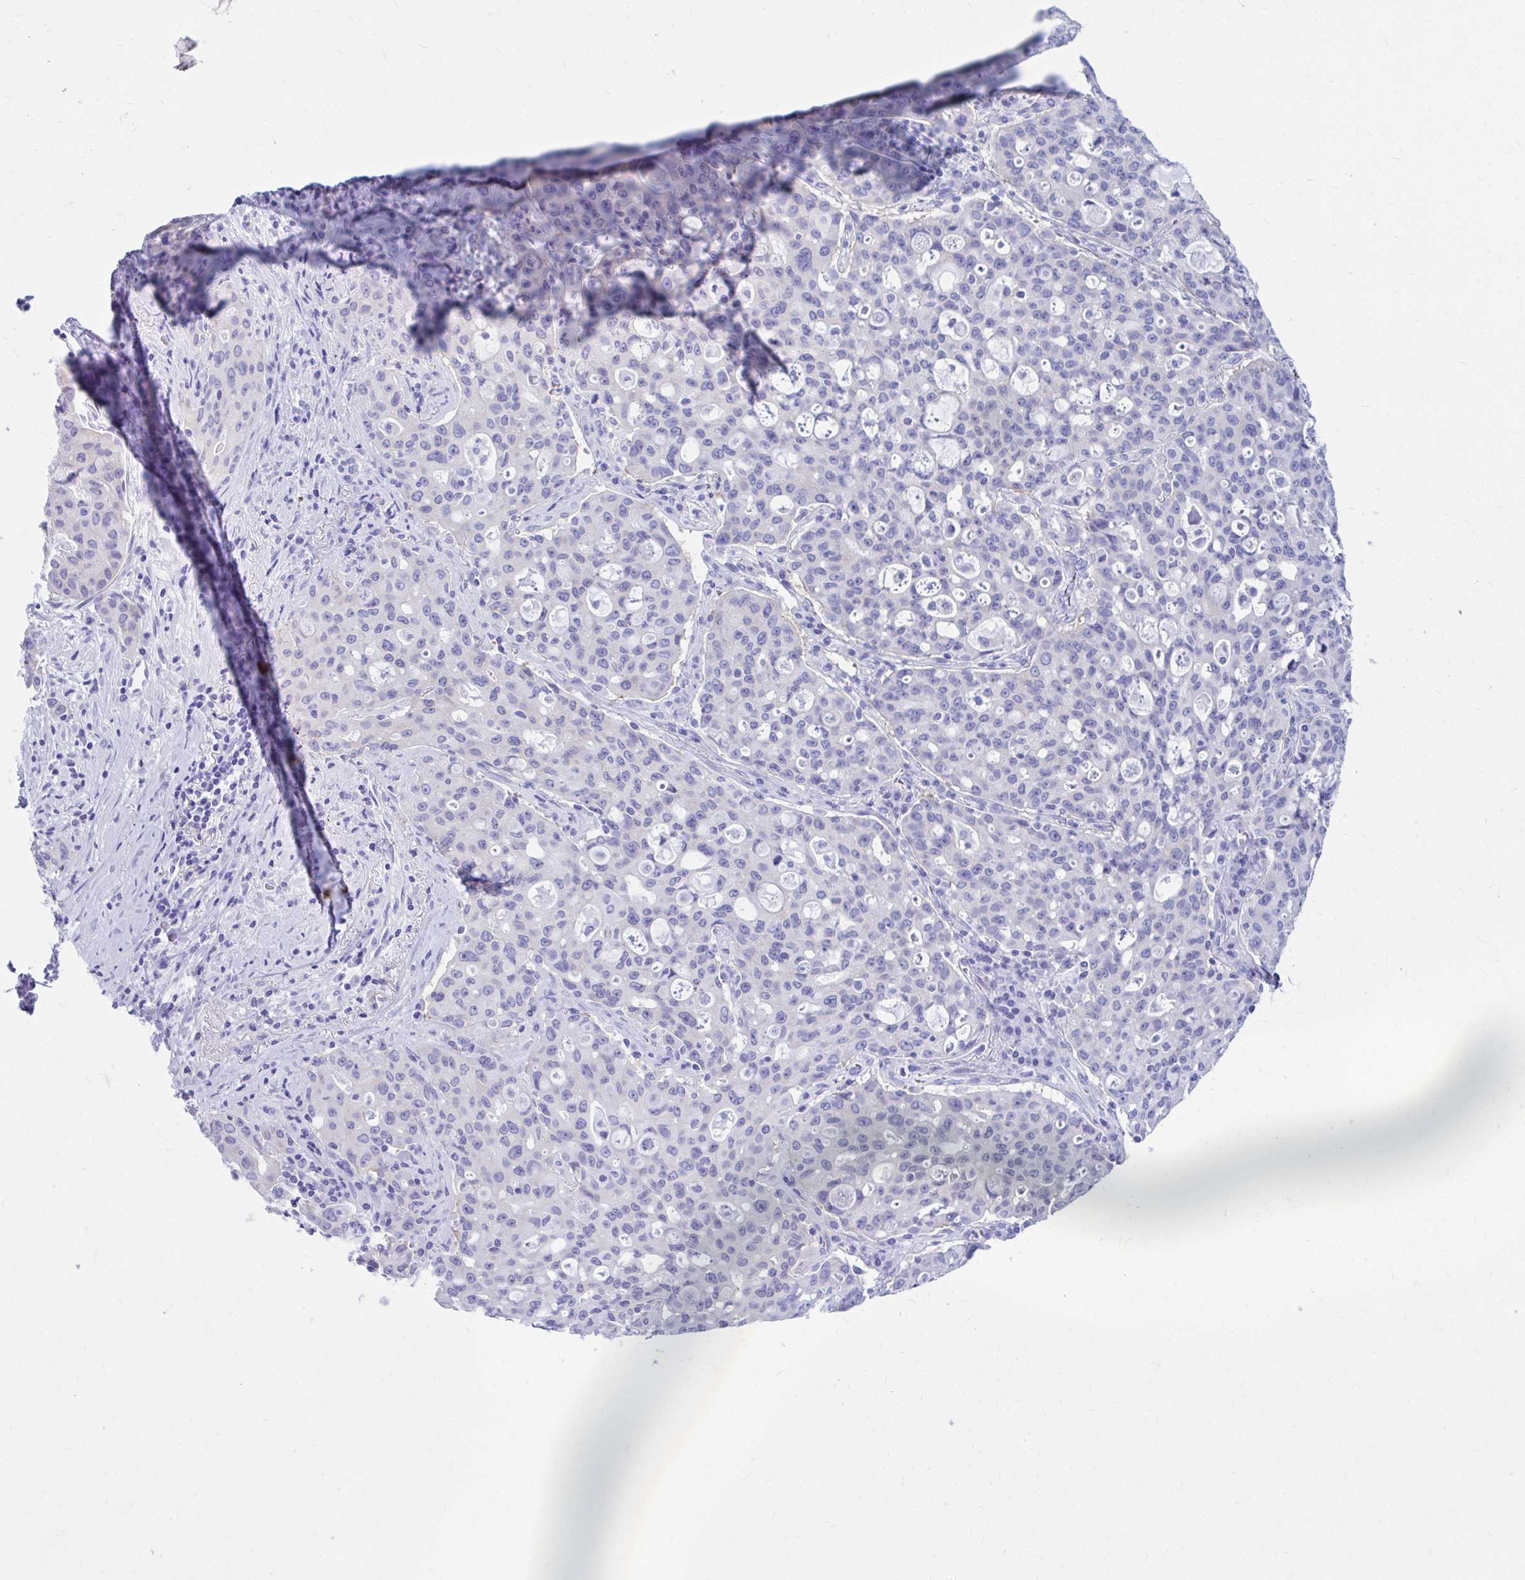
{"staining": {"intensity": "negative", "quantity": "none", "location": "none"}, "tissue": "lung cancer", "cell_type": "Tumor cells", "image_type": "cancer", "snomed": [{"axis": "morphology", "description": "Adenocarcinoma, NOS"}, {"axis": "topography", "description": "Lung"}], "caption": "IHC of human lung cancer reveals no positivity in tumor cells.", "gene": "NSG2", "patient": {"sex": "female", "age": 44}}